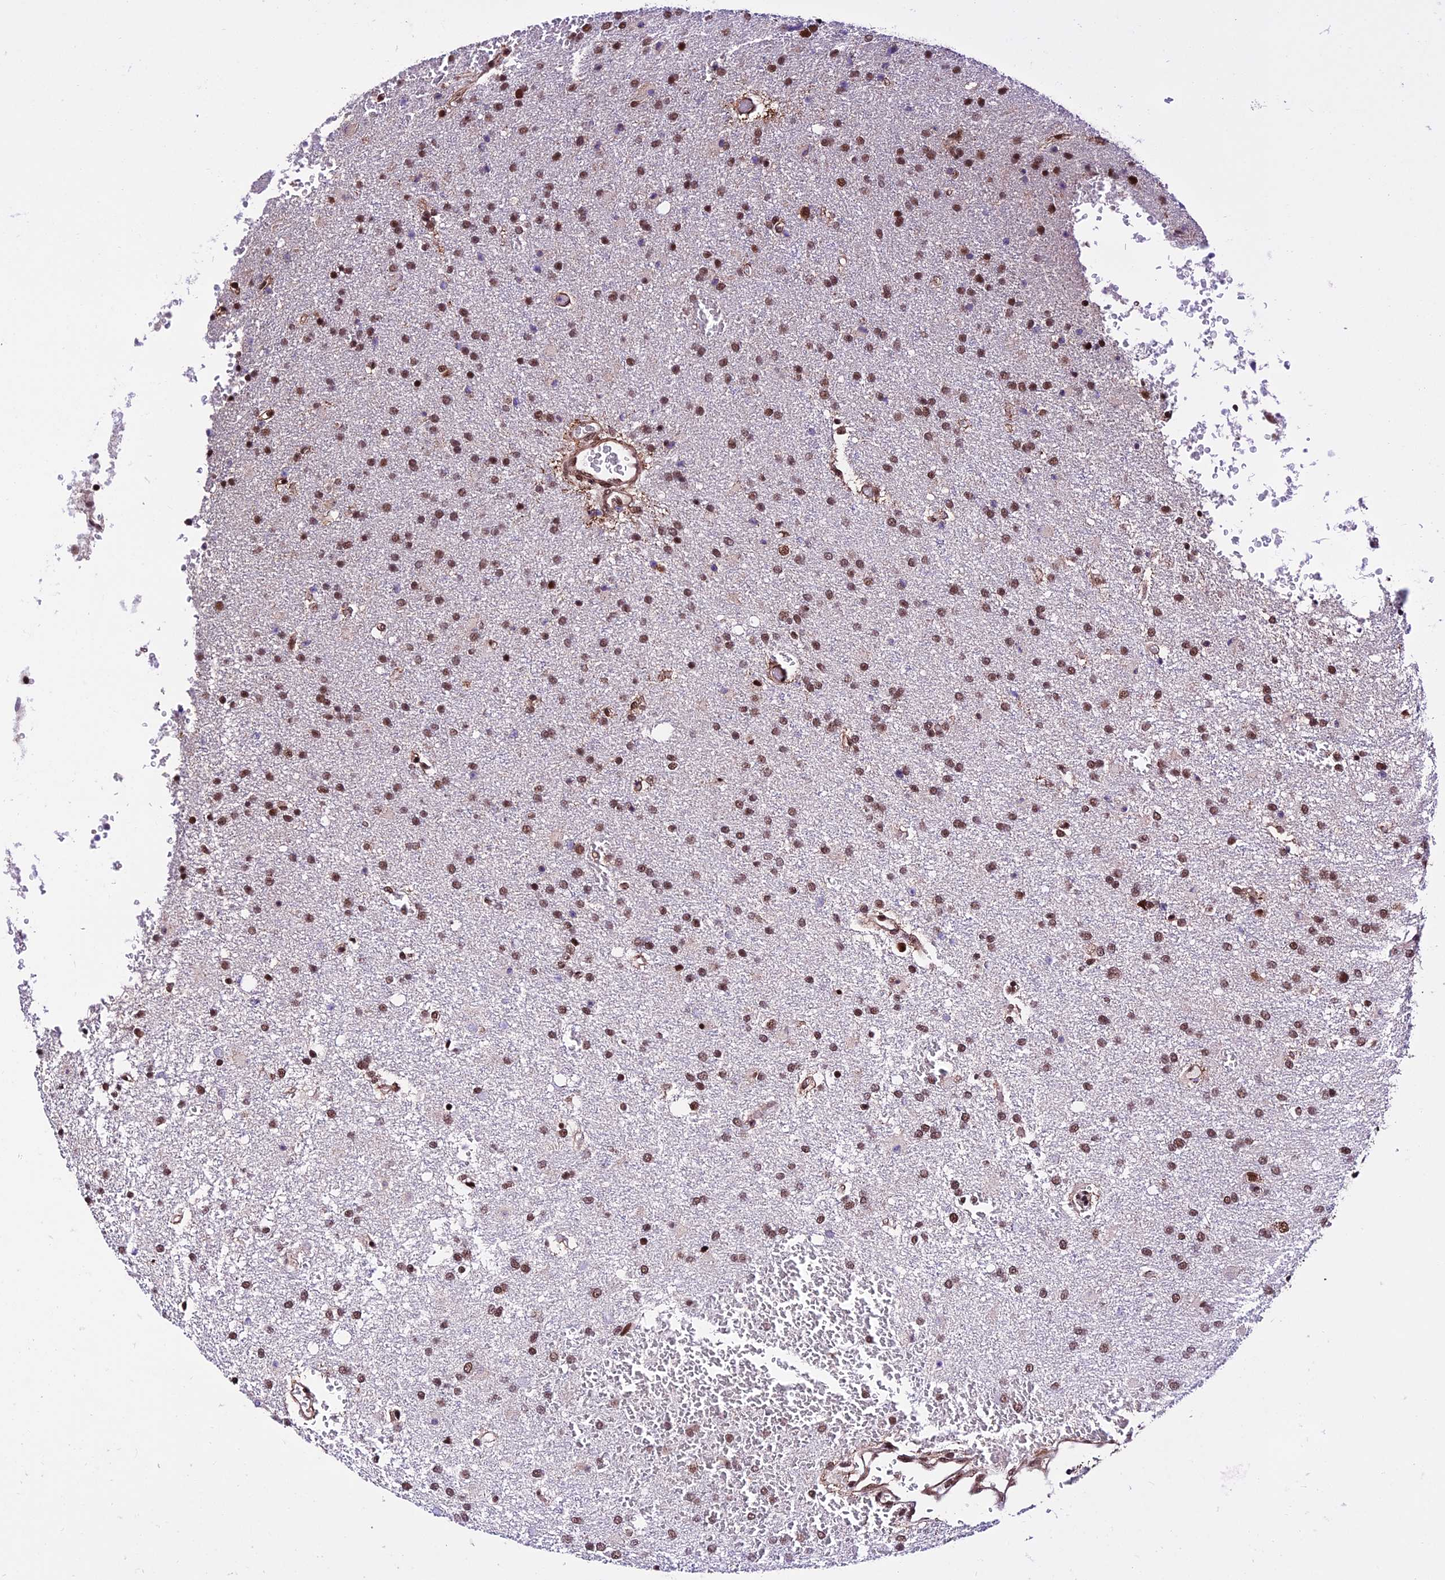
{"staining": {"intensity": "moderate", "quantity": ">75%", "location": "nuclear"}, "tissue": "glioma", "cell_type": "Tumor cells", "image_type": "cancer", "snomed": [{"axis": "morphology", "description": "Glioma, malignant, High grade"}, {"axis": "topography", "description": "Brain"}], "caption": "Immunohistochemistry (IHC) micrograph of glioma stained for a protein (brown), which displays medium levels of moderate nuclear expression in approximately >75% of tumor cells.", "gene": "RBM42", "patient": {"sex": "female", "age": 74}}